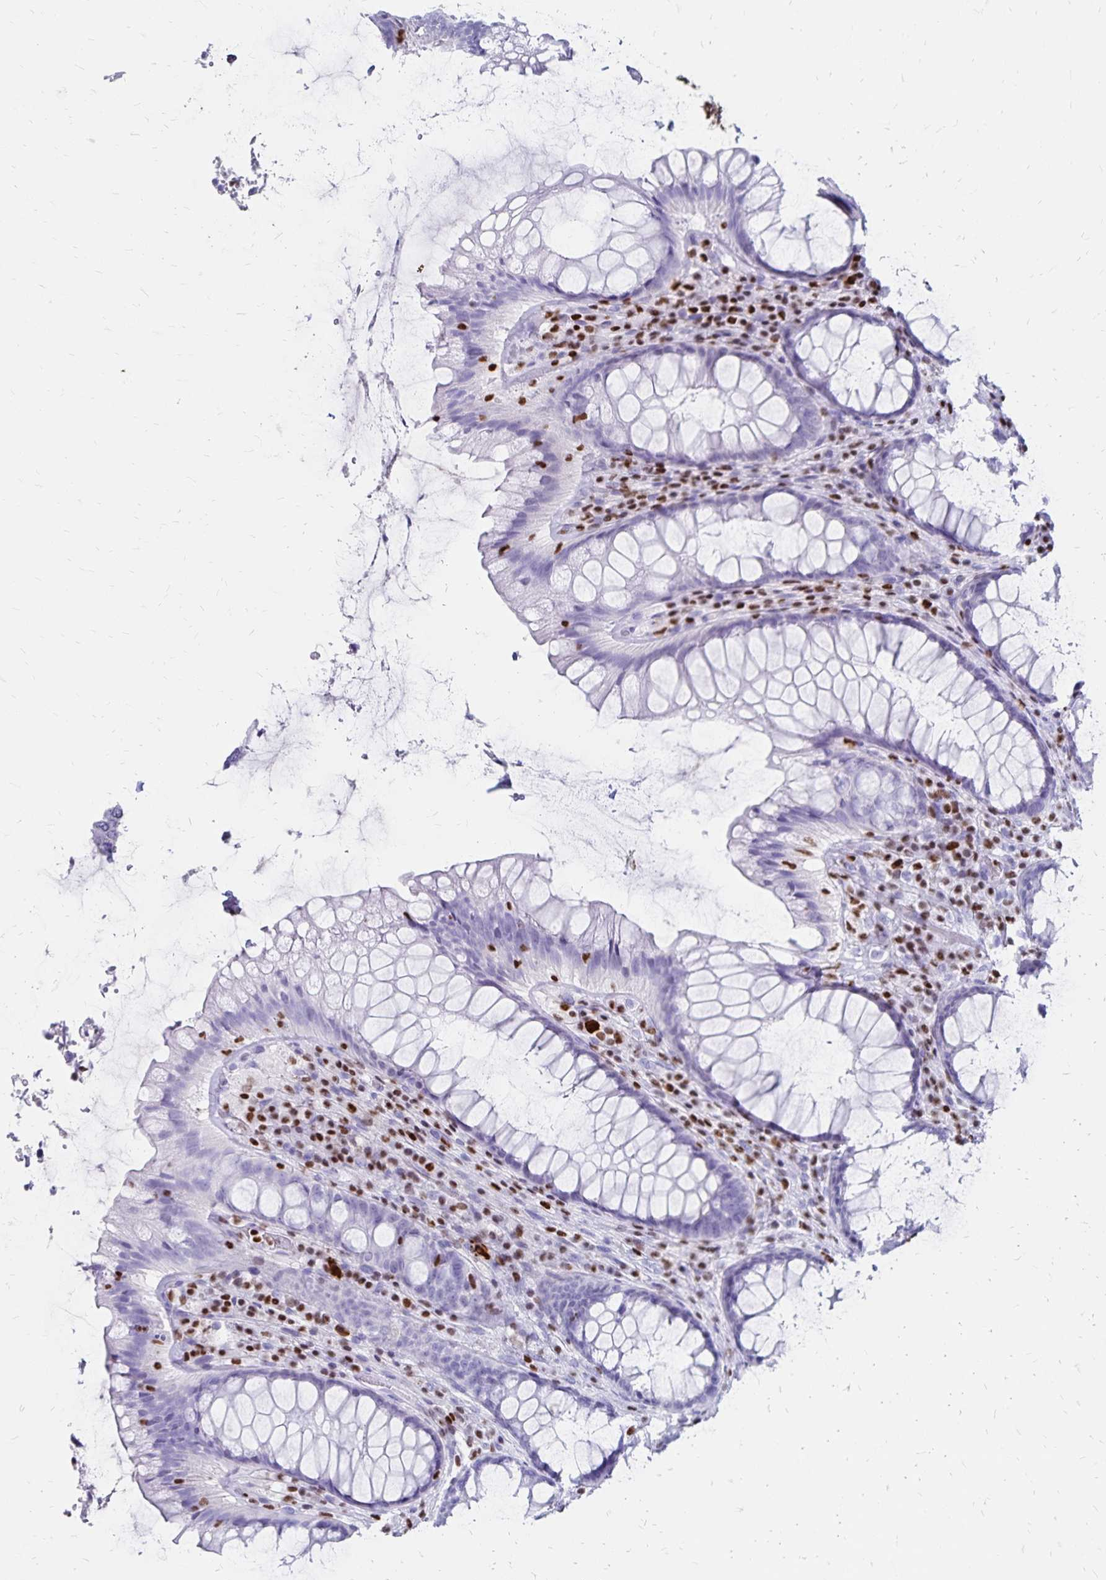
{"staining": {"intensity": "negative", "quantity": "none", "location": "none"}, "tissue": "rectum", "cell_type": "Glandular cells", "image_type": "normal", "snomed": [{"axis": "morphology", "description": "Normal tissue, NOS"}, {"axis": "topography", "description": "Rectum"}], "caption": "Immunohistochemistry photomicrograph of benign rectum: rectum stained with DAB (3,3'-diaminobenzidine) shows no significant protein expression in glandular cells. (DAB (3,3'-diaminobenzidine) IHC visualized using brightfield microscopy, high magnification).", "gene": "IKZF1", "patient": {"sex": "male", "age": 72}}